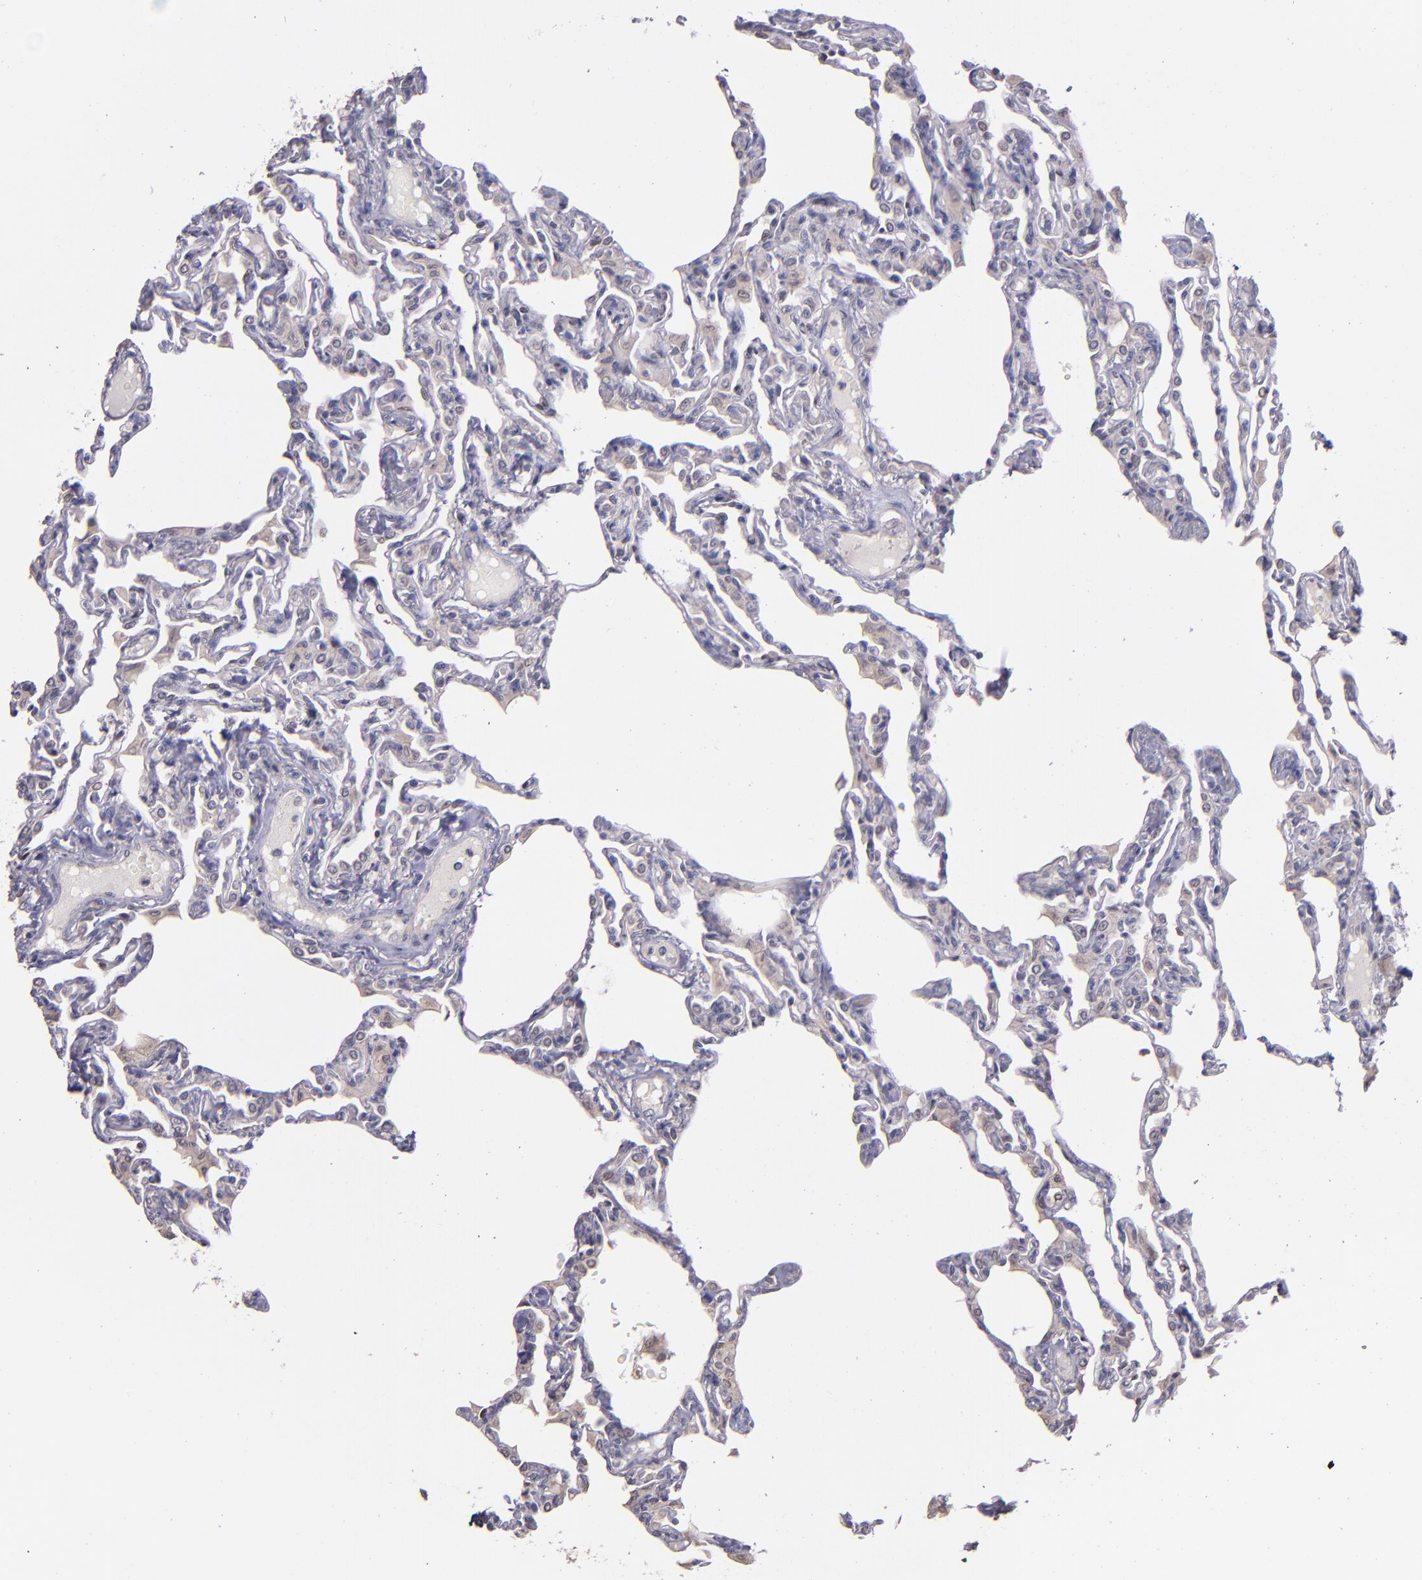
{"staining": {"intensity": "weak", "quantity": "25%-75%", "location": "cytoplasmic/membranous"}, "tissue": "lung", "cell_type": "Alveolar cells", "image_type": "normal", "snomed": [{"axis": "morphology", "description": "Normal tissue, NOS"}, {"axis": "topography", "description": "Lung"}], "caption": "Lung stained for a protein shows weak cytoplasmic/membranous positivity in alveolar cells. (Stains: DAB (3,3'-diaminobenzidine) in brown, nuclei in blue, Microscopy: brightfield microscopy at high magnification).", "gene": "NUP62CL", "patient": {"sex": "female", "age": 49}}